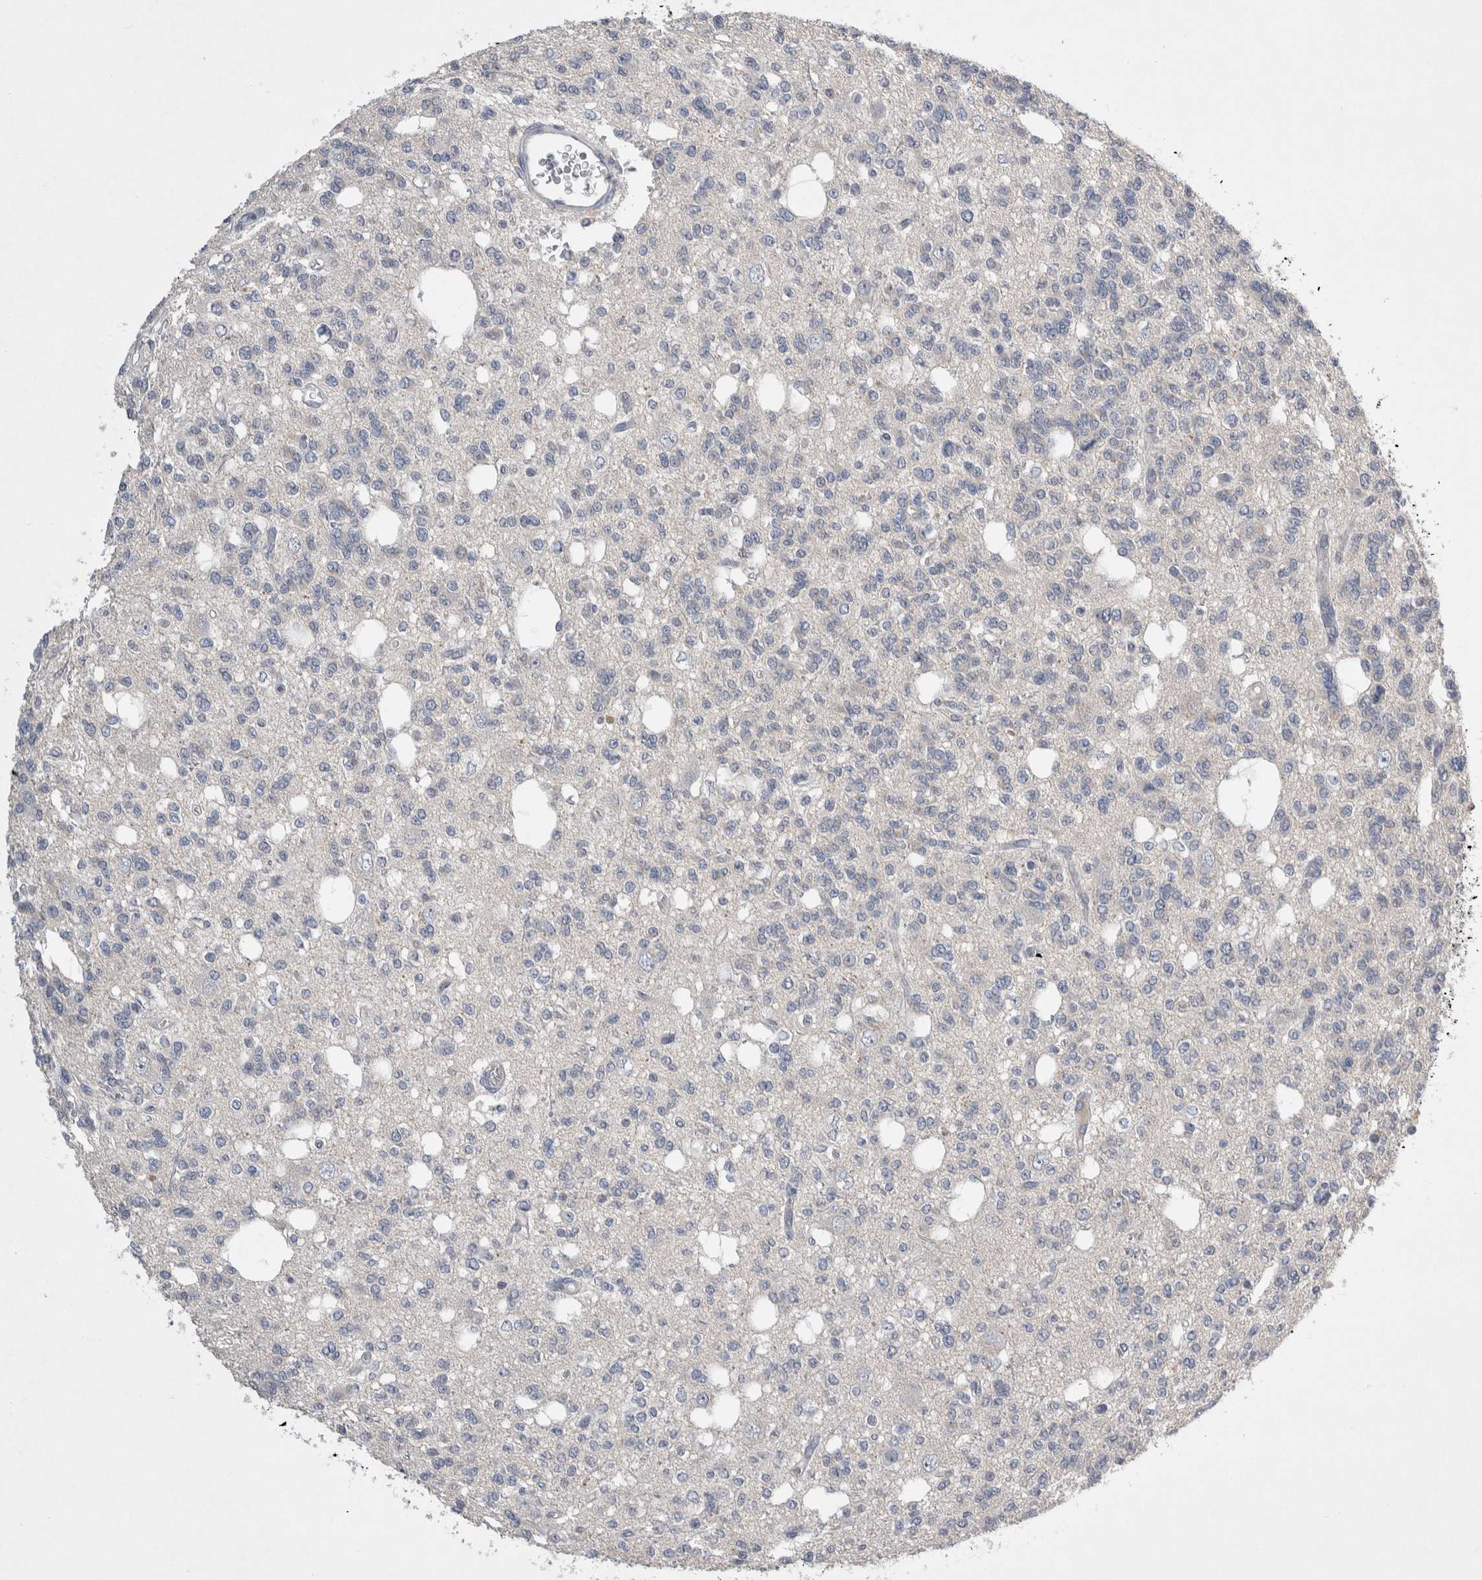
{"staining": {"intensity": "negative", "quantity": "none", "location": "none"}, "tissue": "glioma", "cell_type": "Tumor cells", "image_type": "cancer", "snomed": [{"axis": "morphology", "description": "Glioma, malignant, Low grade"}, {"axis": "topography", "description": "Brain"}], "caption": "DAB (3,3'-diaminobenzidine) immunohistochemical staining of human glioma shows no significant staining in tumor cells.", "gene": "CEP131", "patient": {"sex": "male", "age": 38}}